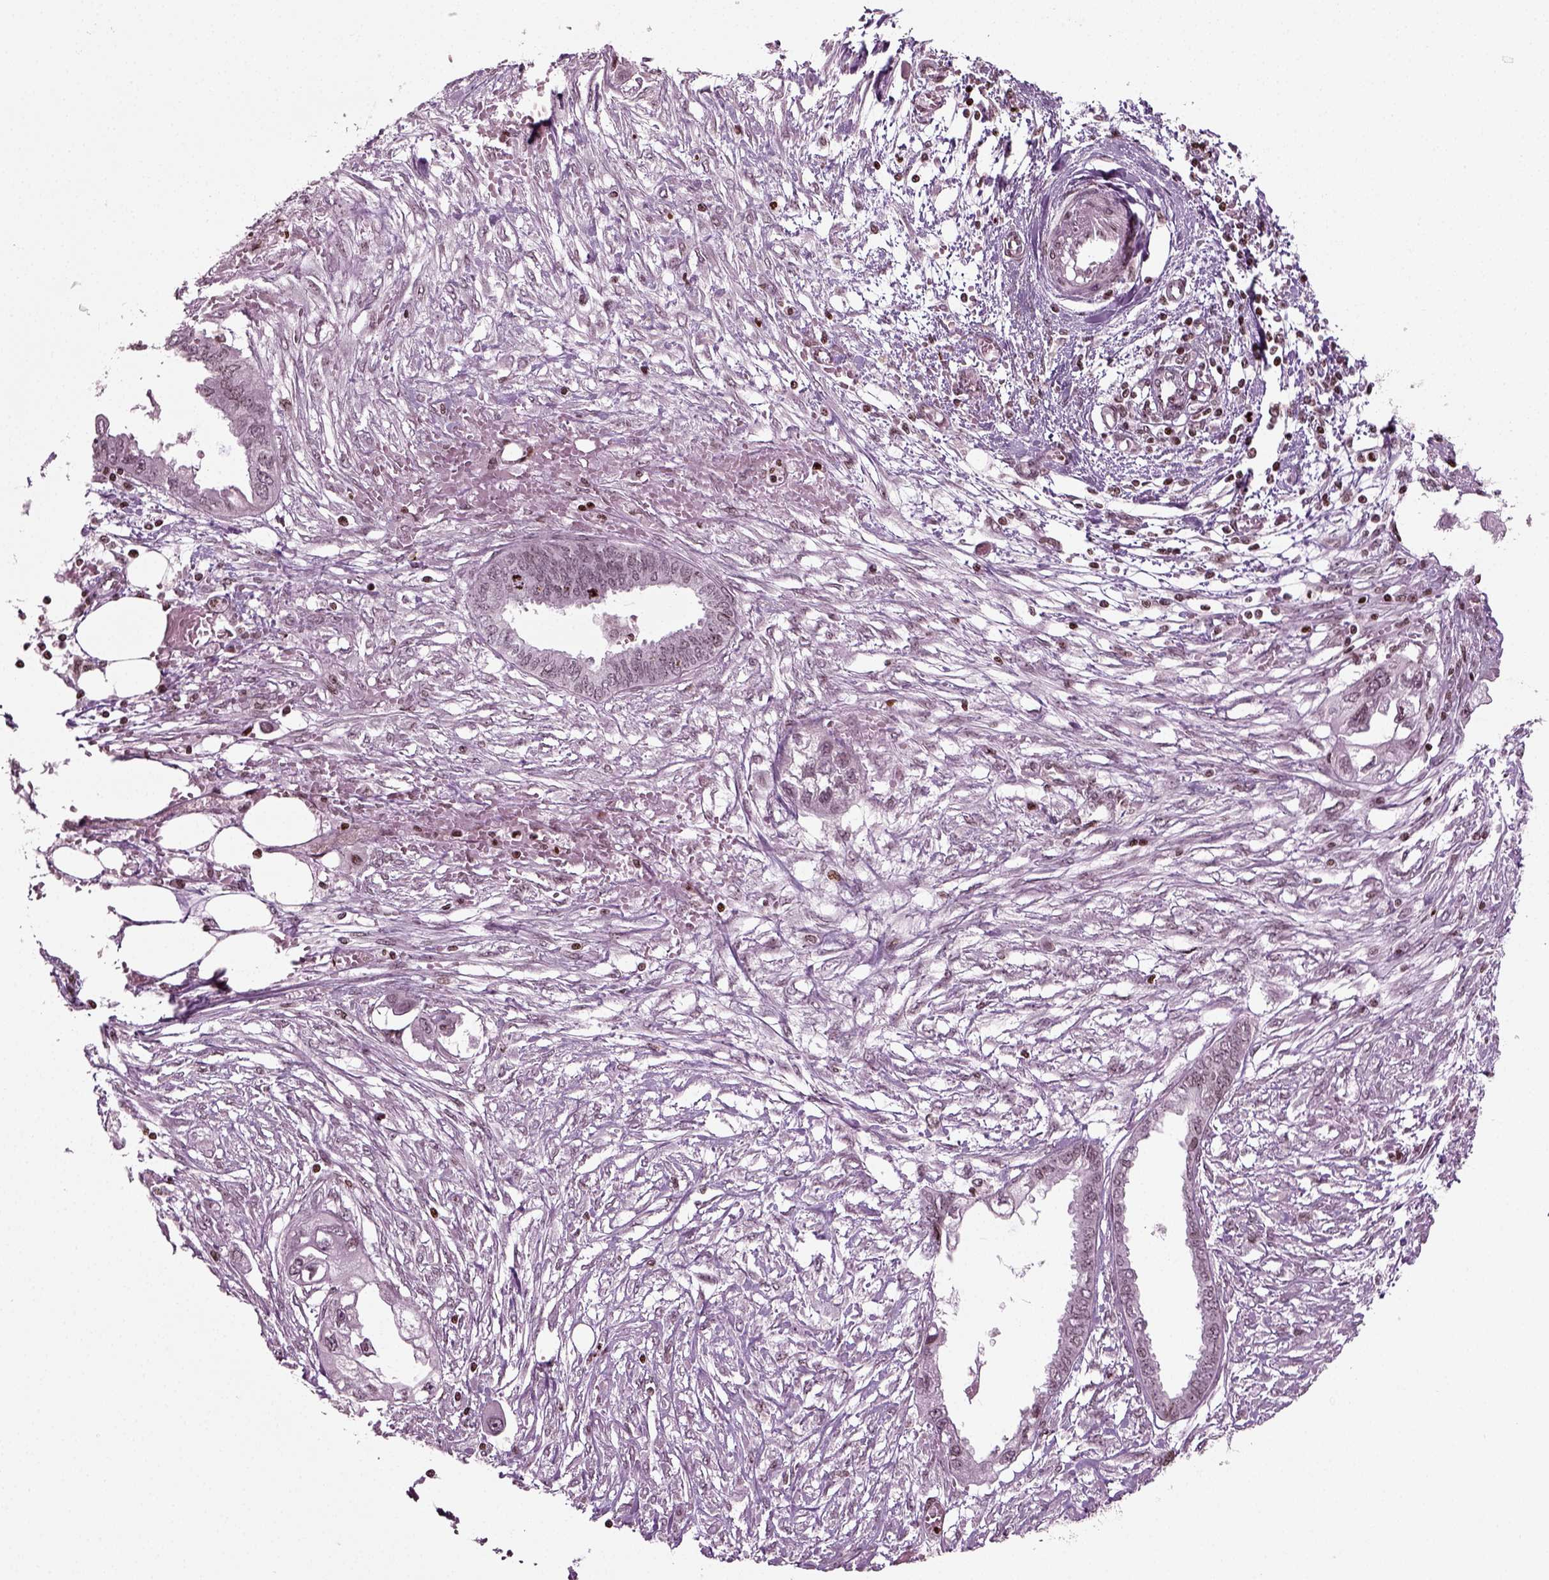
{"staining": {"intensity": "negative", "quantity": "none", "location": "none"}, "tissue": "endometrial cancer", "cell_type": "Tumor cells", "image_type": "cancer", "snomed": [{"axis": "morphology", "description": "Adenocarcinoma, NOS"}, {"axis": "morphology", "description": "Adenocarcinoma, metastatic, NOS"}, {"axis": "topography", "description": "Adipose tissue"}, {"axis": "topography", "description": "Endometrium"}], "caption": "Immunohistochemistry image of human endometrial metastatic adenocarcinoma stained for a protein (brown), which reveals no positivity in tumor cells.", "gene": "HEYL", "patient": {"sex": "female", "age": 67}}